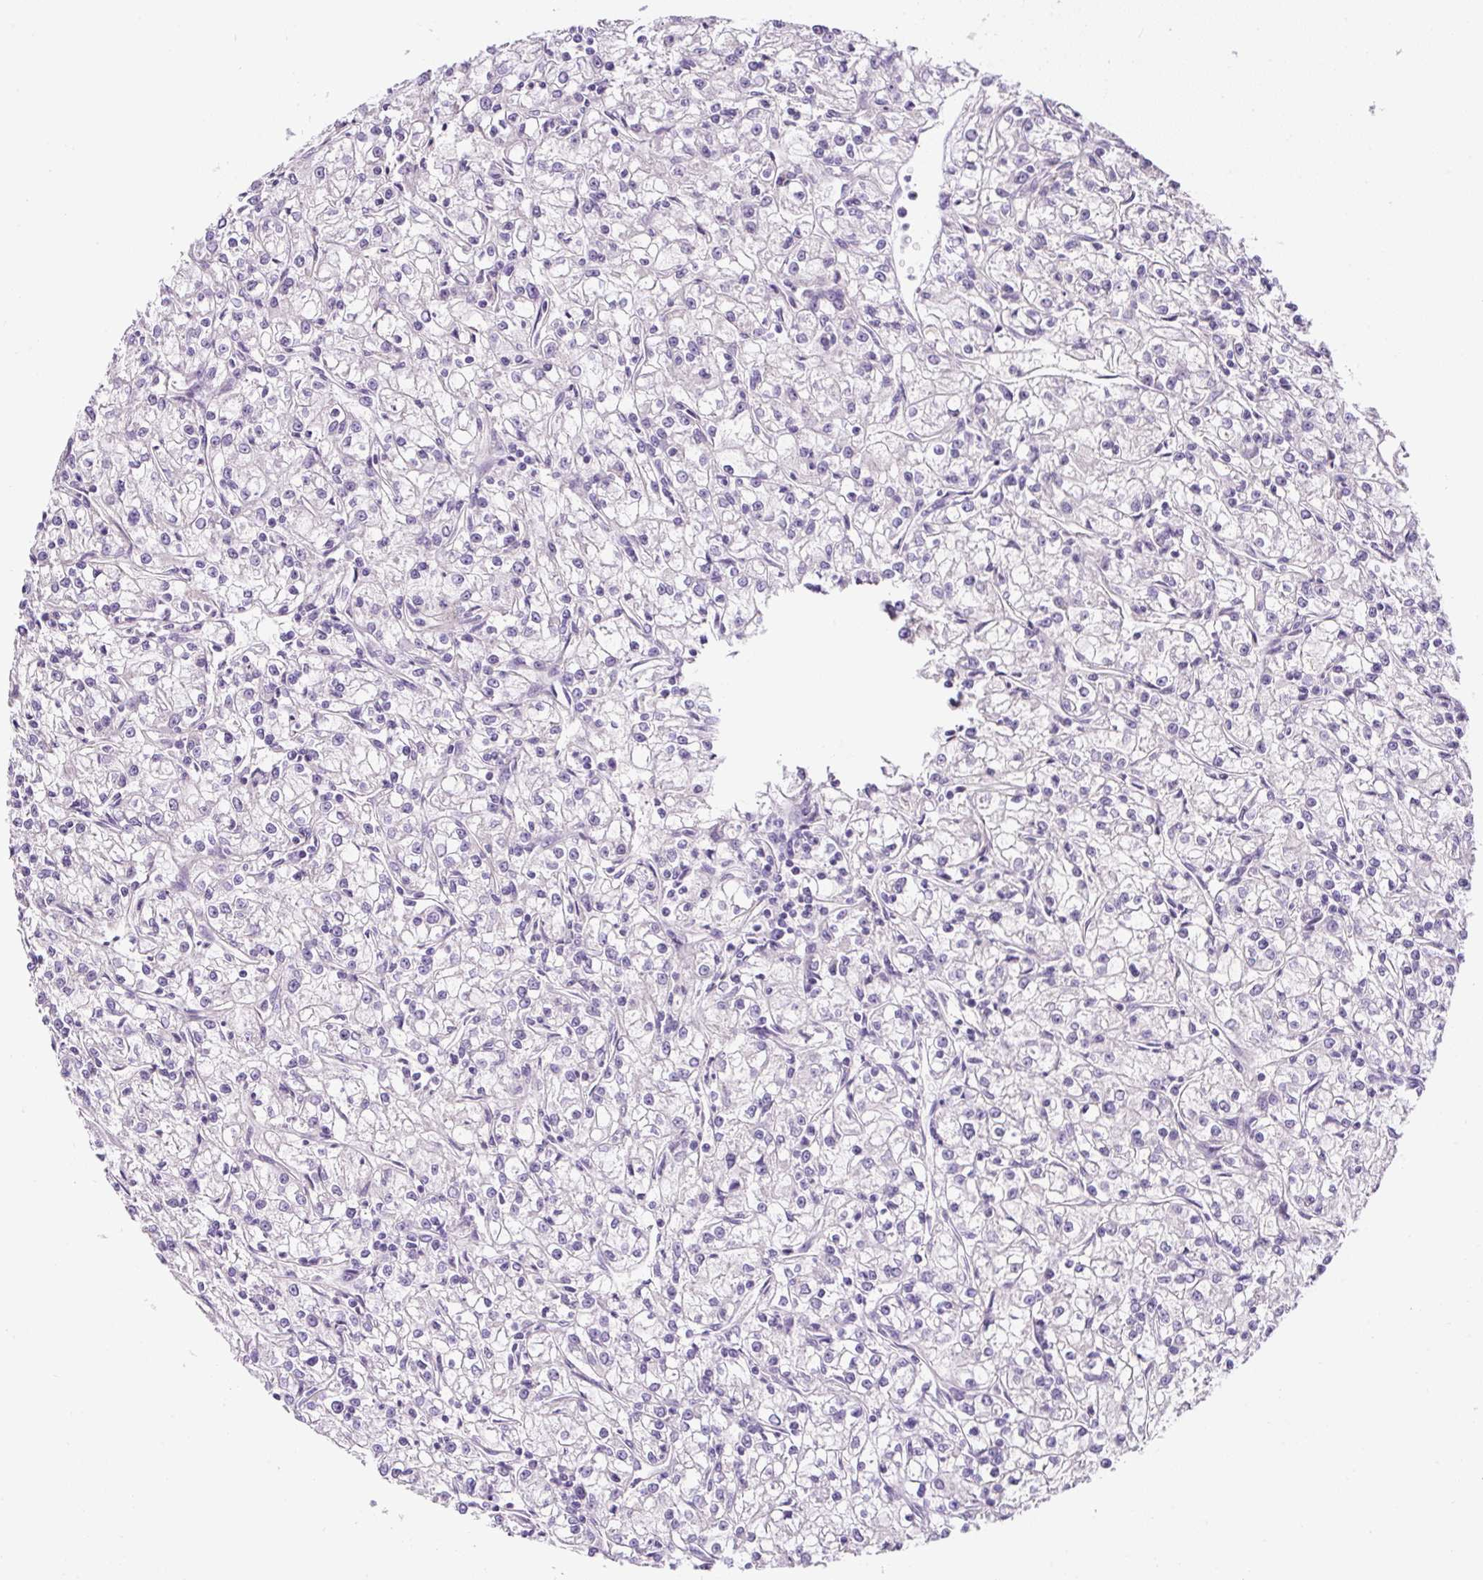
{"staining": {"intensity": "negative", "quantity": "none", "location": "none"}, "tissue": "renal cancer", "cell_type": "Tumor cells", "image_type": "cancer", "snomed": [{"axis": "morphology", "description": "Adenocarcinoma, NOS"}, {"axis": "topography", "description": "Kidney"}], "caption": "Immunohistochemistry (IHC) photomicrograph of renal cancer stained for a protein (brown), which reveals no positivity in tumor cells.", "gene": "OR14A2", "patient": {"sex": "female", "age": 59}}